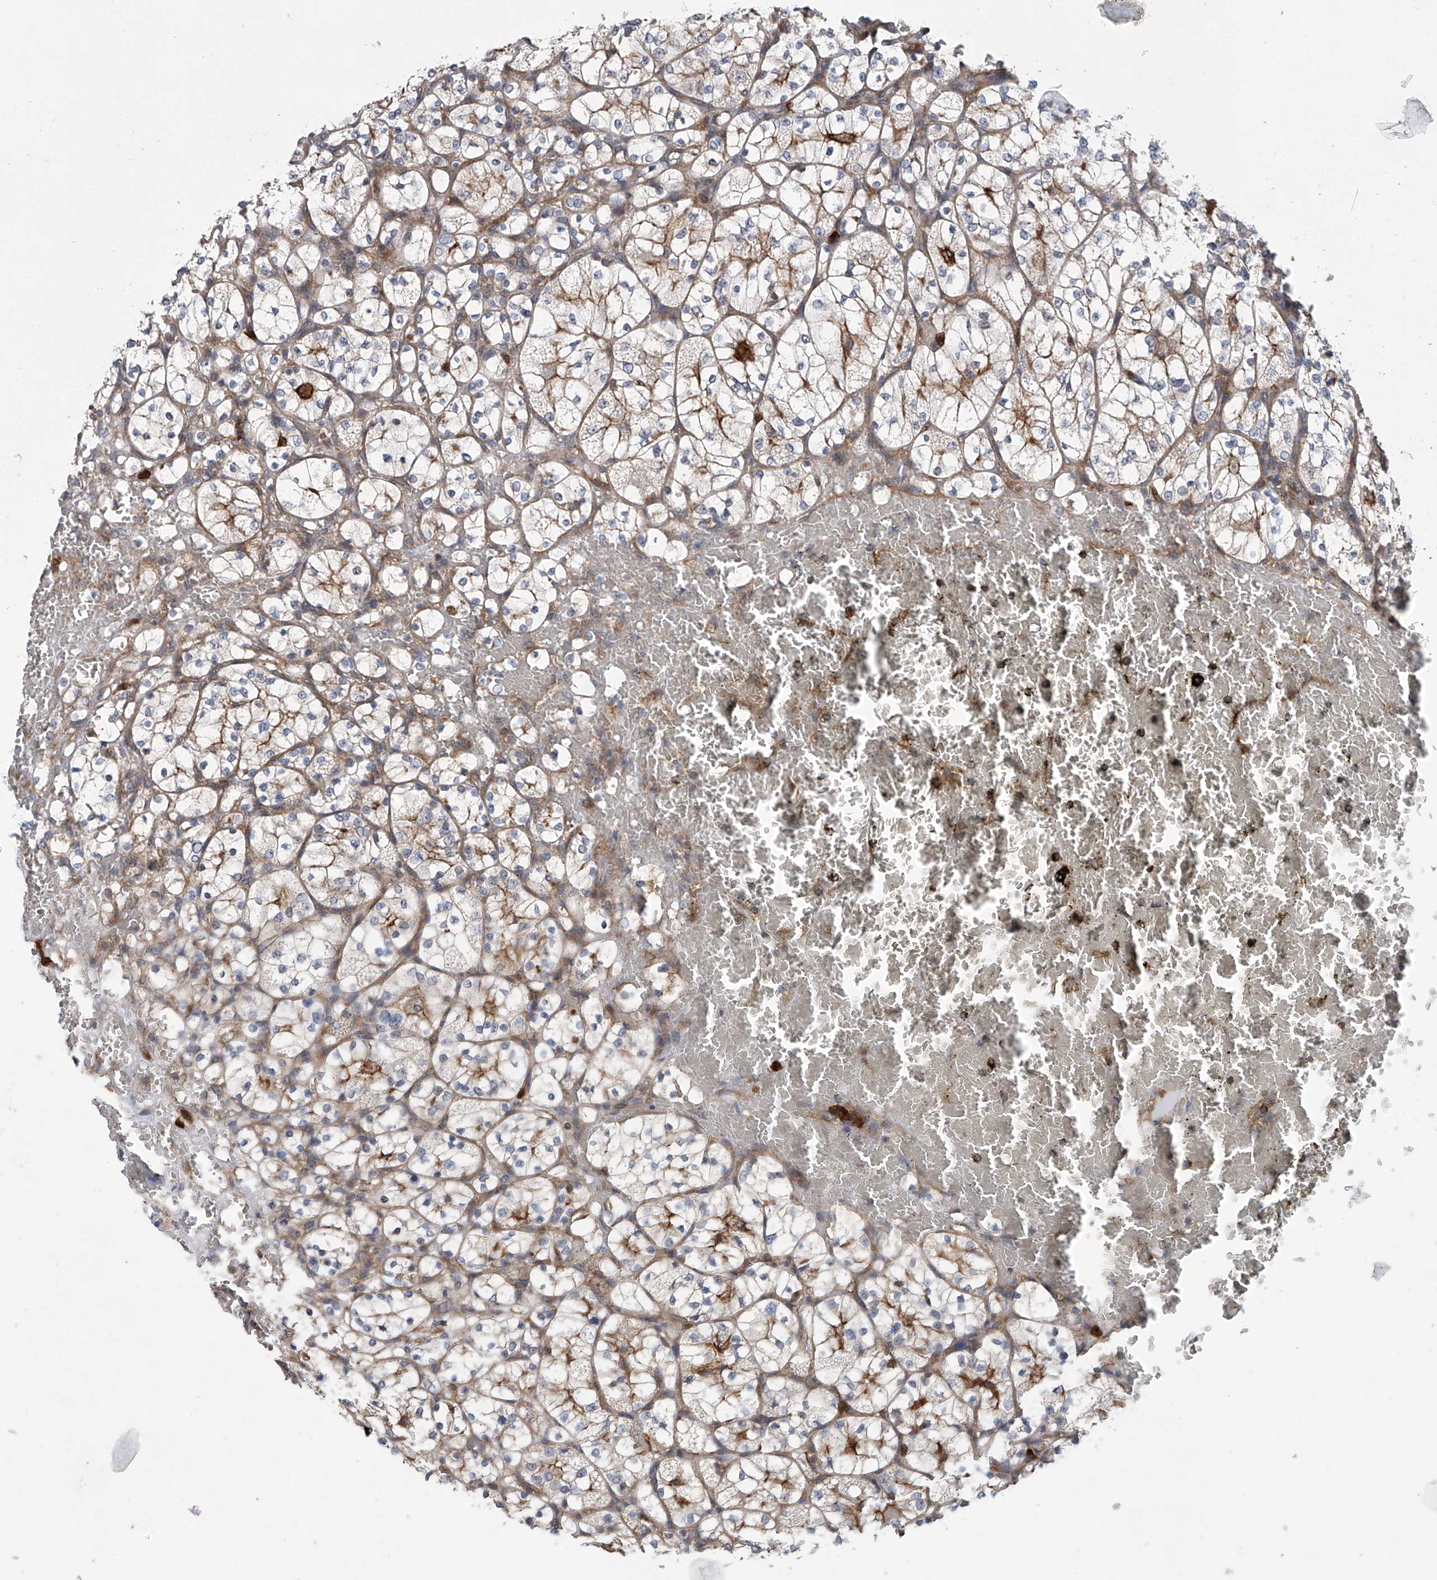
{"staining": {"intensity": "moderate", "quantity": "<25%", "location": "cytoplasmic/membranous"}, "tissue": "renal cancer", "cell_type": "Tumor cells", "image_type": "cancer", "snomed": [{"axis": "morphology", "description": "Adenocarcinoma, NOS"}, {"axis": "topography", "description": "Kidney"}], "caption": "Tumor cells reveal low levels of moderate cytoplasmic/membranous staining in approximately <25% of cells in human renal cancer. The staining is performed using DAB (3,3'-diaminobenzidine) brown chromogen to label protein expression. The nuclei are counter-stained blue using hematoxylin.", "gene": "EIF2D", "patient": {"sex": "female", "age": 69}}